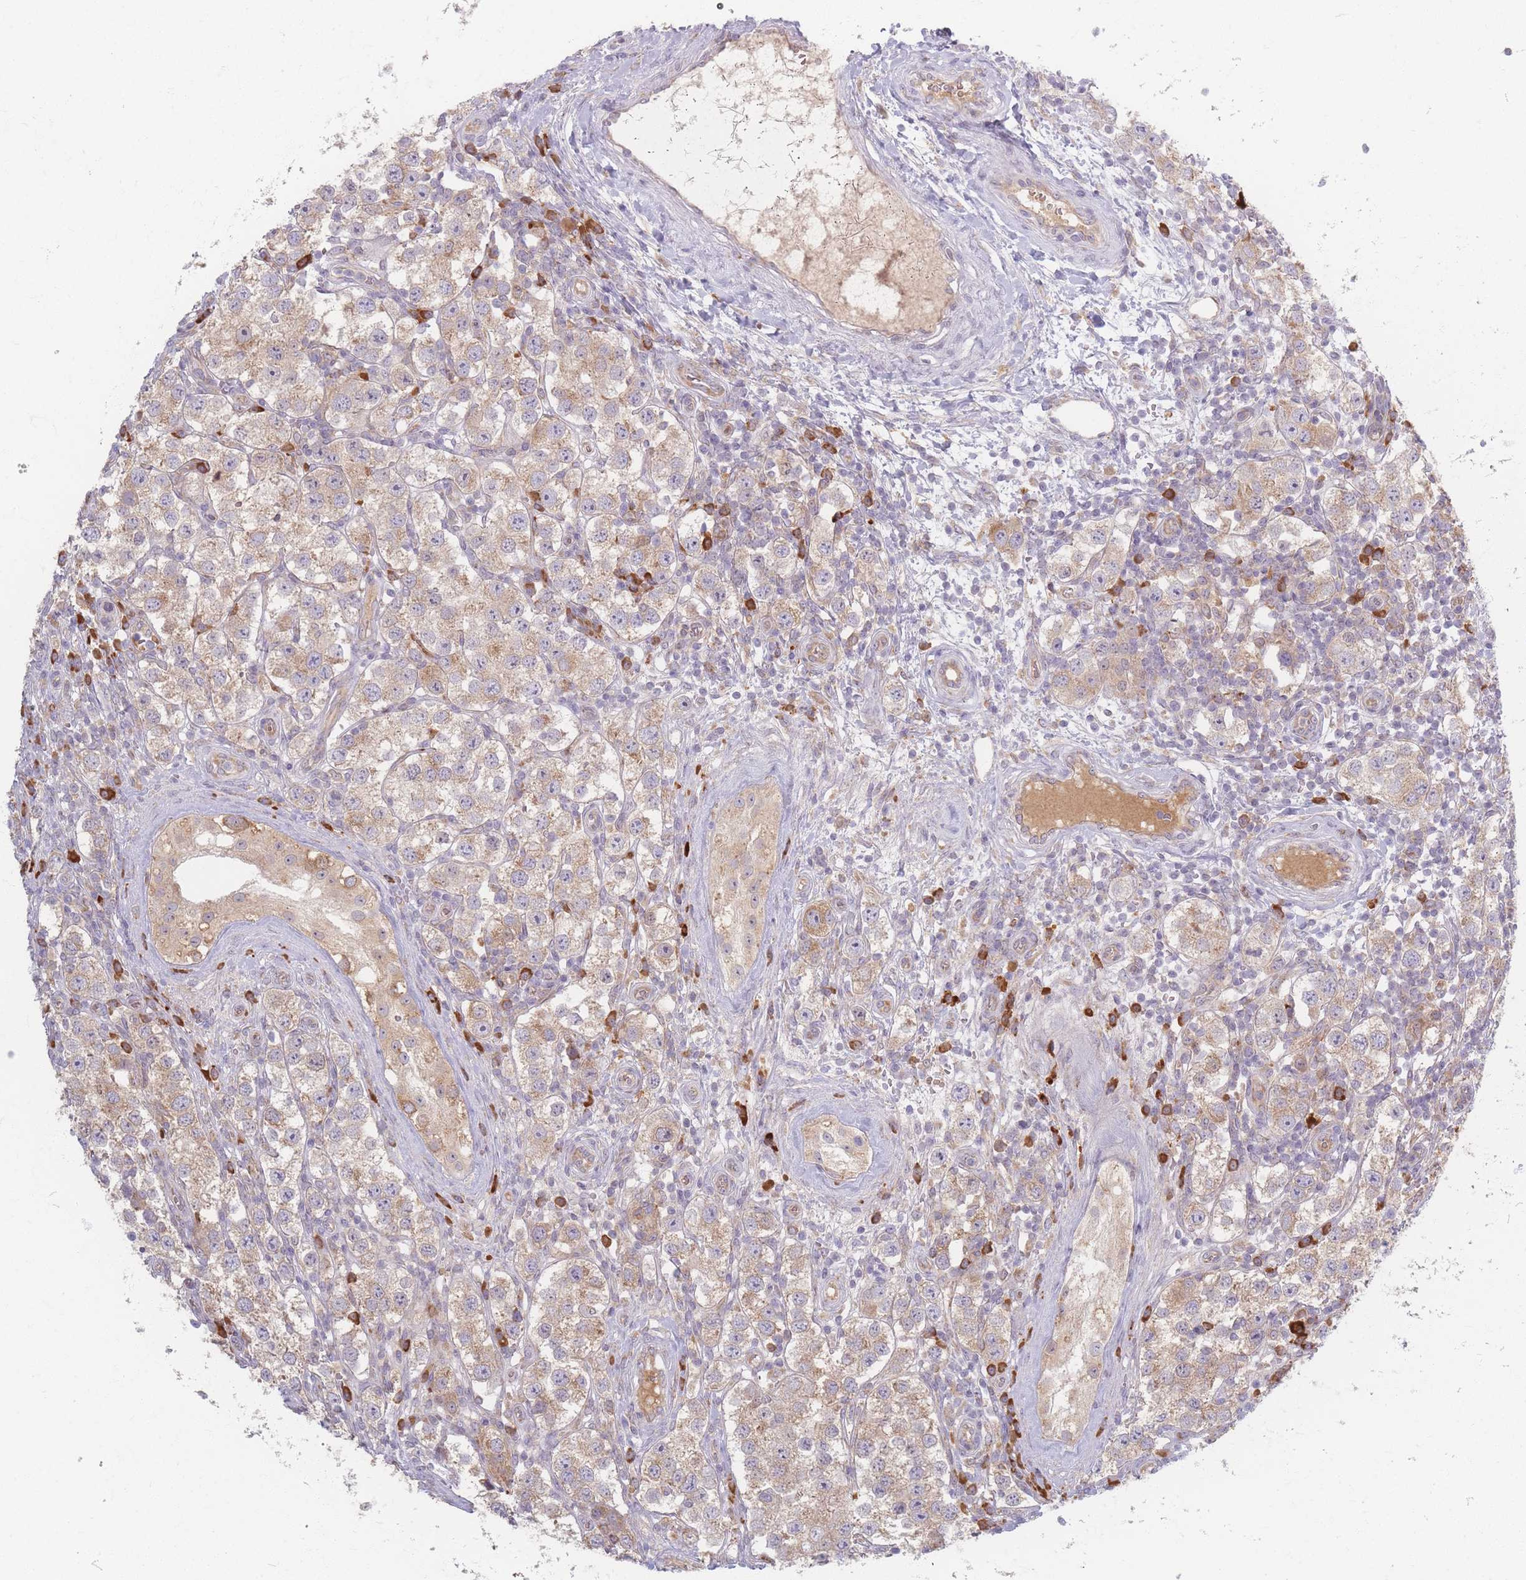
{"staining": {"intensity": "weak", "quantity": ">75%", "location": "cytoplasmic/membranous"}, "tissue": "testis cancer", "cell_type": "Tumor cells", "image_type": "cancer", "snomed": [{"axis": "morphology", "description": "Seminoma, NOS"}, {"axis": "topography", "description": "Testis"}], "caption": "DAB immunohistochemical staining of testis cancer shows weak cytoplasmic/membranous protein expression in about >75% of tumor cells.", "gene": "SMIM14", "patient": {"sex": "male", "age": 37}}